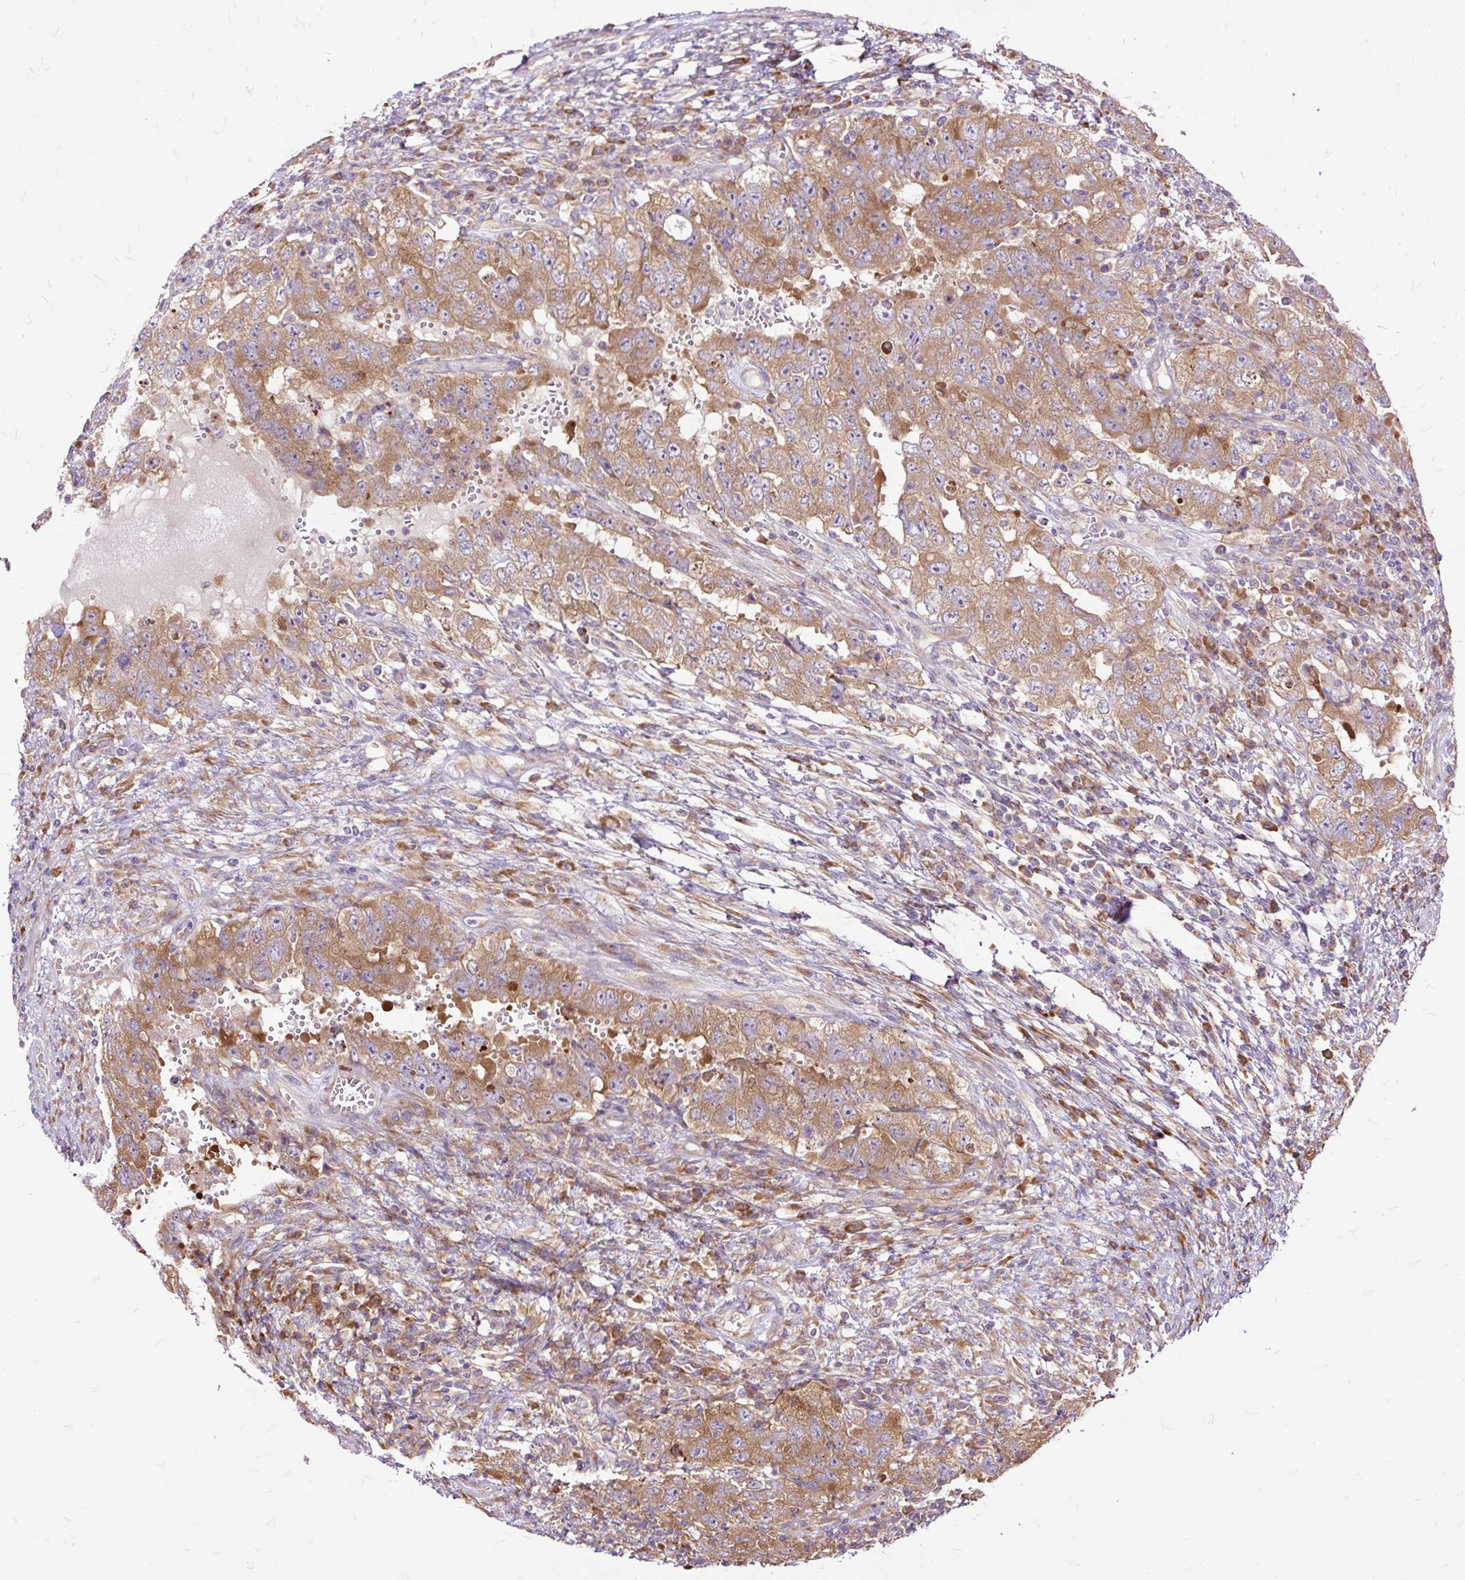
{"staining": {"intensity": "moderate", "quantity": ">75%", "location": "cytoplasmic/membranous"}, "tissue": "testis cancer", "cell_type": "Tumor cells", "image_type": "cancer", "snomed": [{"axis": "morphology", "description": "Carcinoma, Embryonal, NOS"}, {"axis": "topography", "description": "Testis"}], "caption": "Brown immunohistochemical staining in human embryonal carcinoma (testis) shows moderate cytoplasmic/membranous expression in approximately >75% of tumor cells.", "gene": "RPS5", "patient": {"sex": "male", "age": 26}}